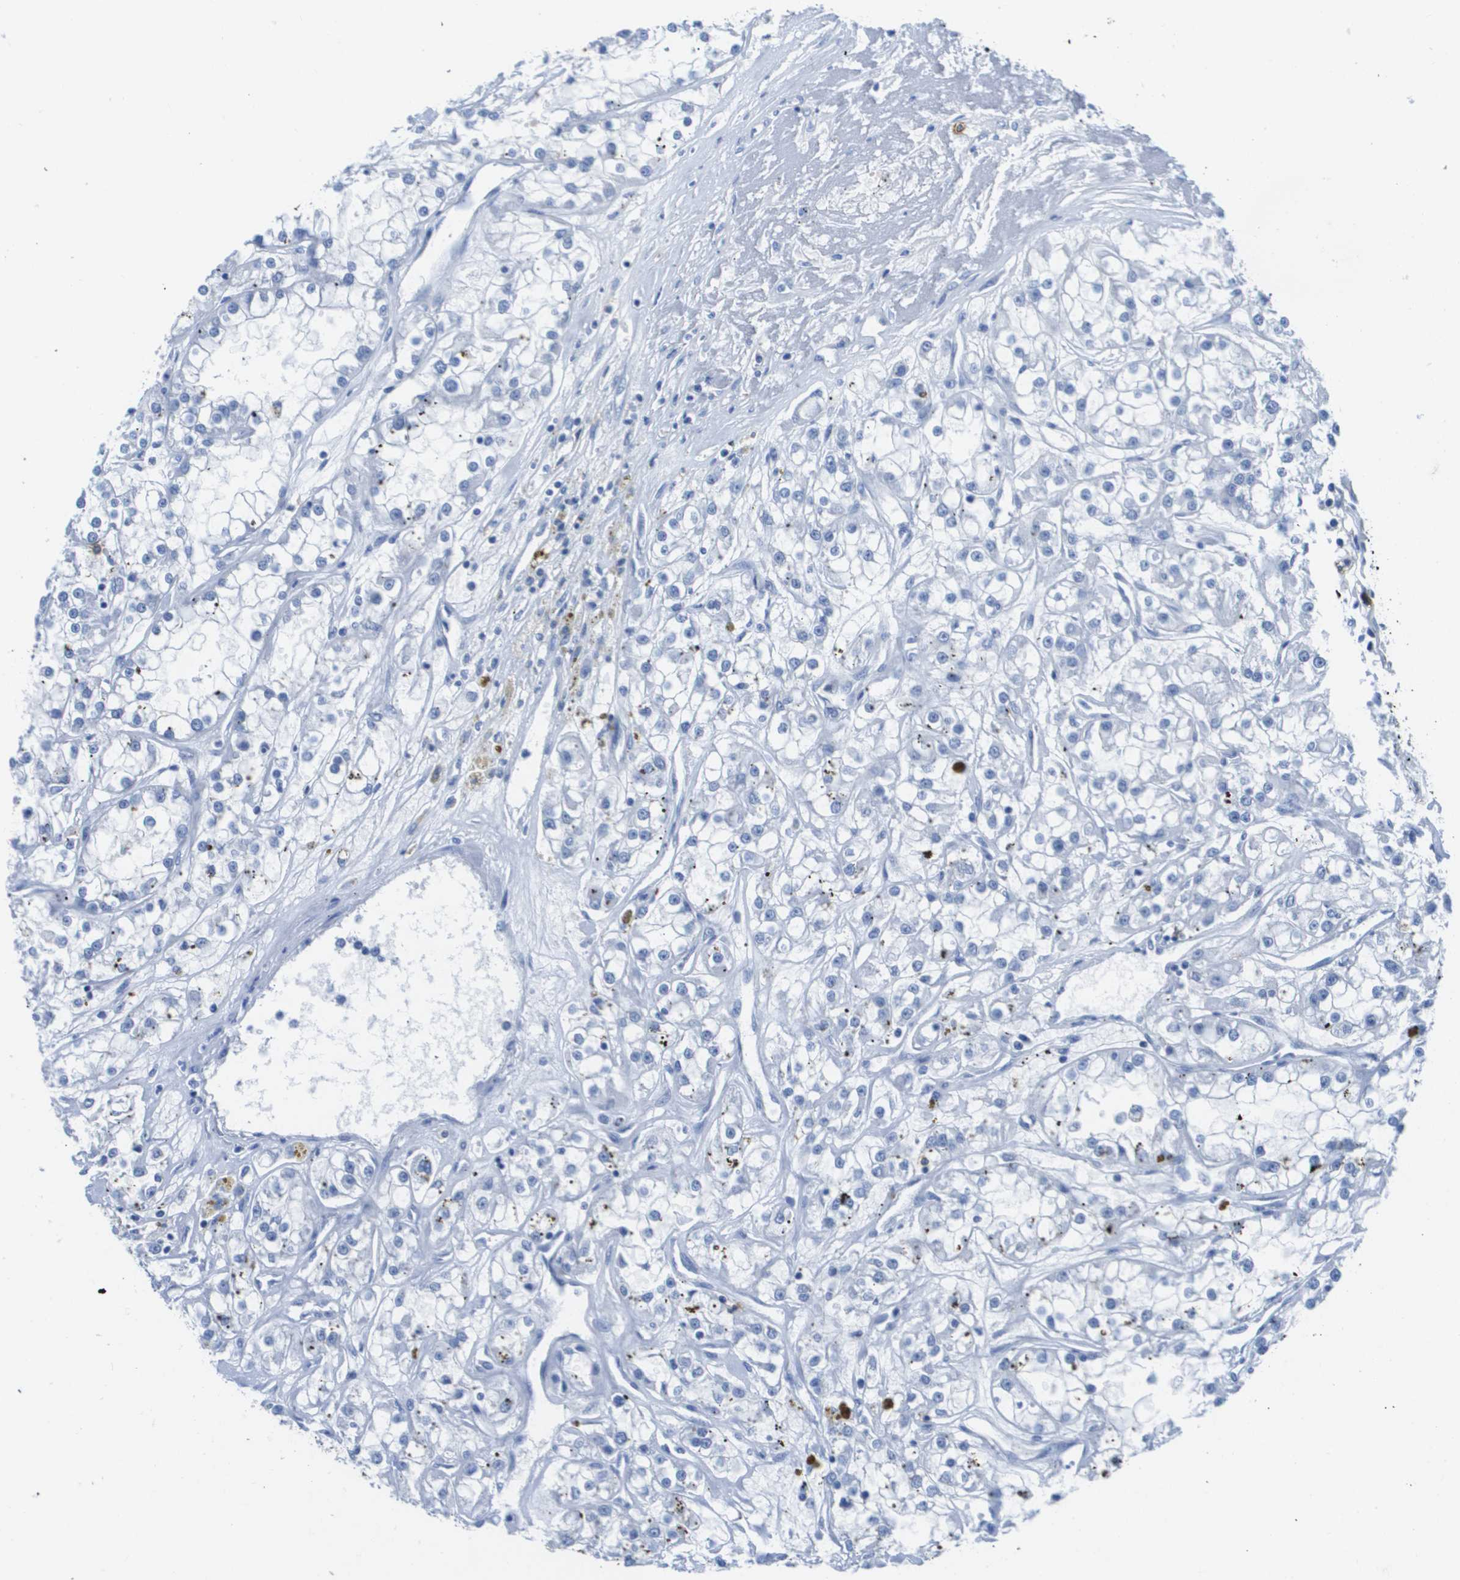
{"staining": {"intensity": "negative", "quantity": "none", "location": "none"}, "tissue": "renal cancer", "cell_type": "Tumor cells", "image_type": "cancer", "snomed": [{"axis": "morphology", "description": "Adenocarcinoma, NOS"}, {"axis": "topography", "description": "Kidney"}], "caption": "Immunohistochemical staining of human renal adenocarcinoma displays no significant expression in tumor cells.", "gene": "MS4A1", "patient": {"sex": "female", "age": 52}}